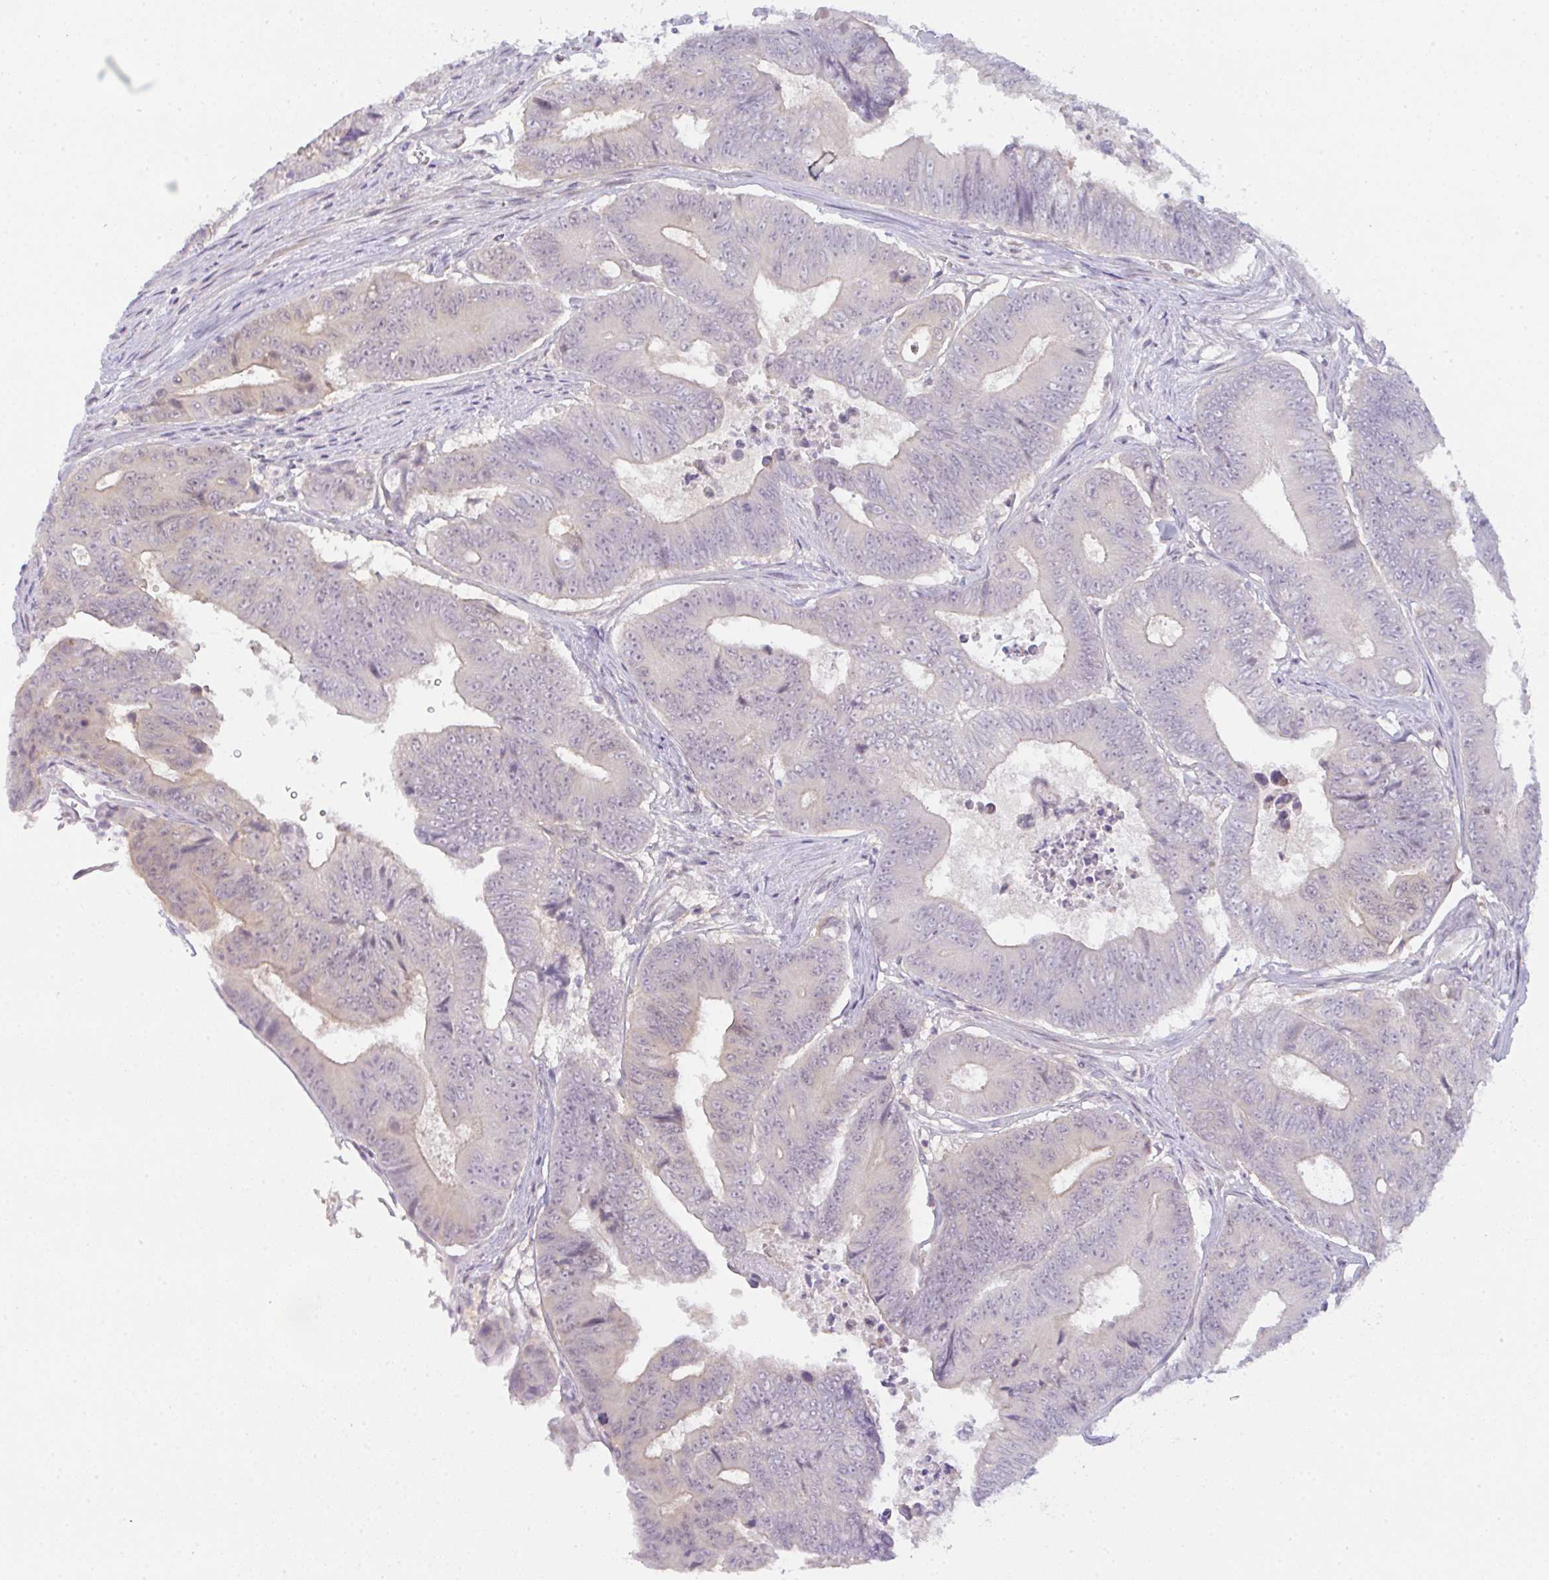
{"staining": {"intensity": "negative", "quantity": "none", "location": "none"}, "tissue": "colorectal cancer", "cell_type": "Tumor cells", "image_type": "cancer", "snomed": [{"axis": "morphology", "description": "Adenocarcinoma, NOS"}, {"axis": "topography", "description": "Colon"}], "caption": "This is an immunohistochemistry histopathology image of adenocarcinoma (colorectal). There is no positivity in tumor cells.", "gene": "CSE1L", "patient": {"sex": "female", "age": 48}}